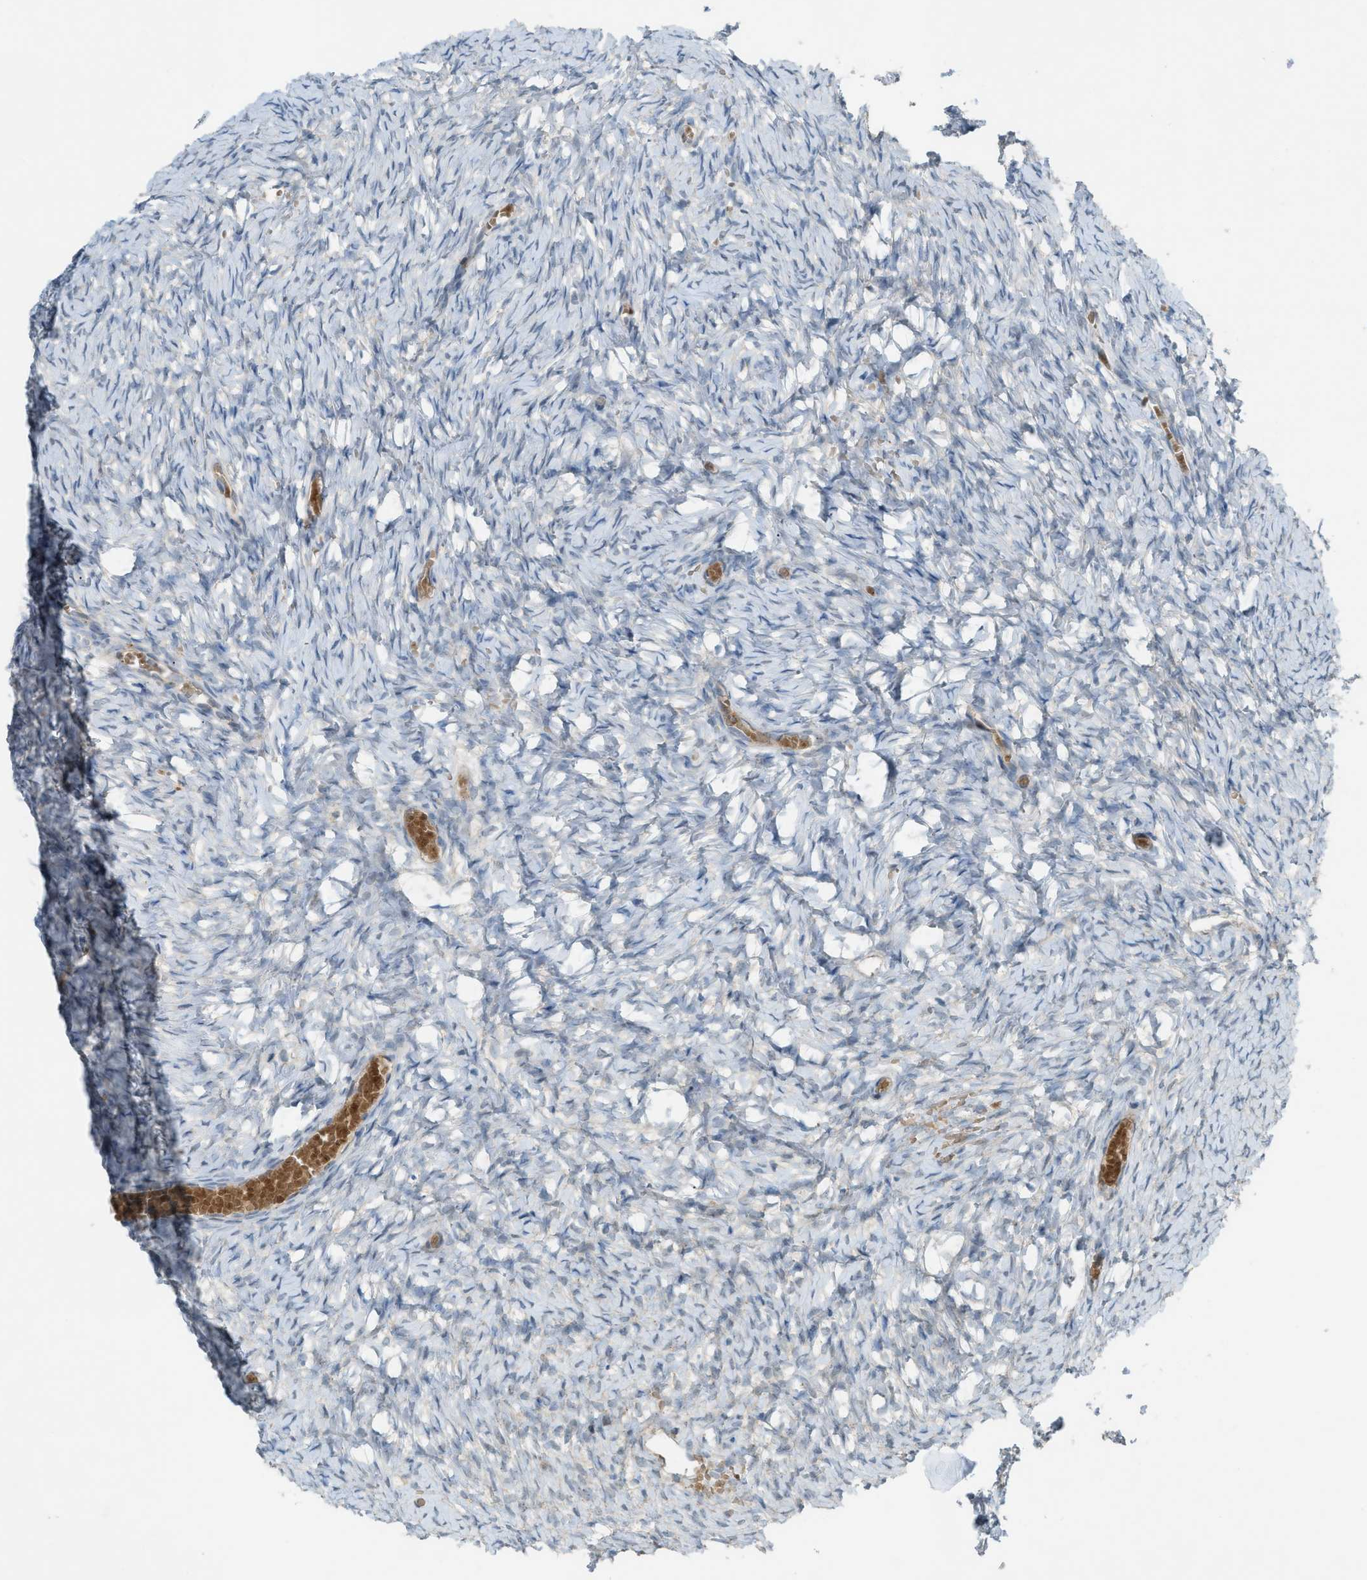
{"staining": {"intensity": "negative", "quantity": "none", "location": "none"}, "tissue": "ovary", "cell_type": "Ovarian stroma cells", "image_type": "normal", "snomed": [{"axis": "morphology", "description": "Normal tissue, NOS"}, {"axis": "topography", "description": "Ovary"}], "caption": "Immunohistochemistry photomicrograph of unremarkable ovary: ovary stained with DAB (3,3'-diaminobenzidine) displays no significant protein expression in ovarian stroma cells.", "gene": "GRK6", "patient": {"sex": "female", "age": 27}}